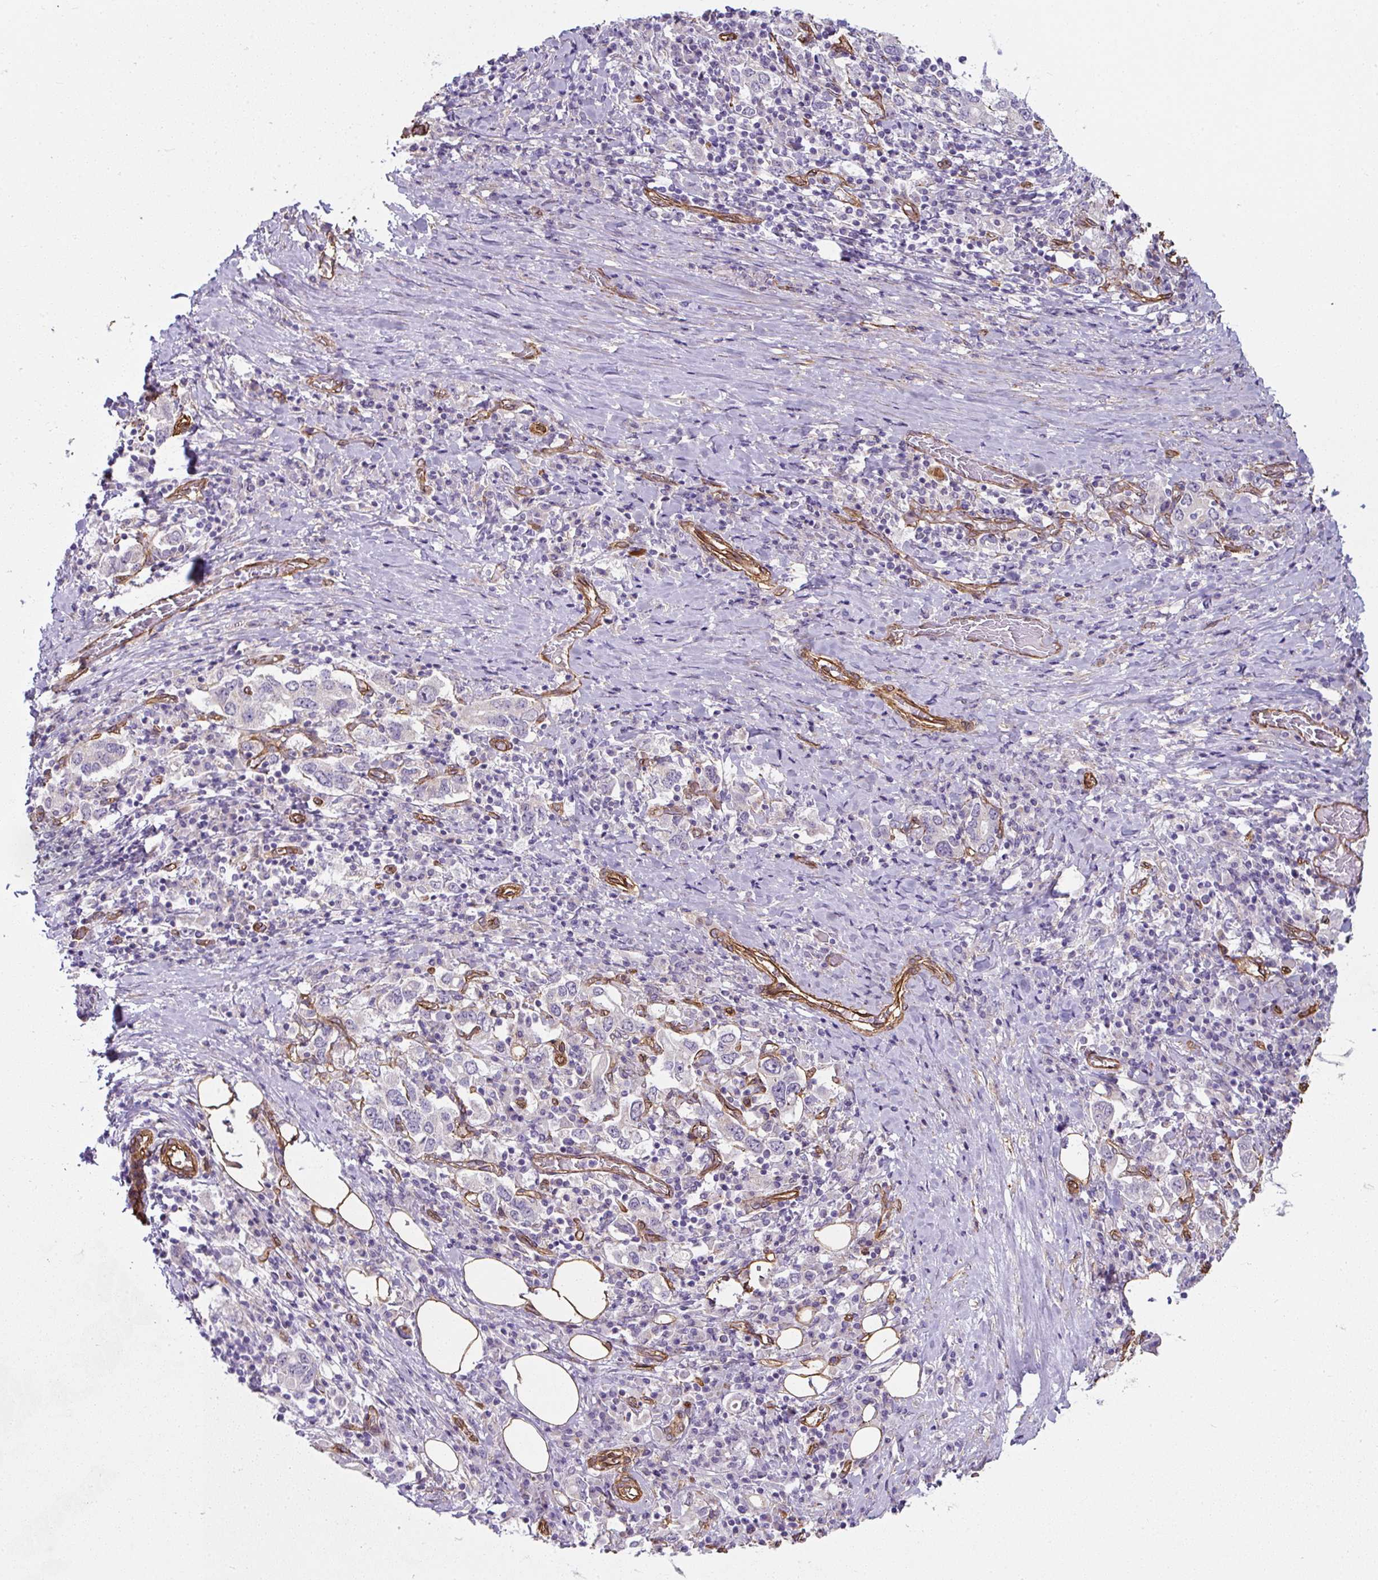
{"staining": {"intensity": "negative", "quantity": "none", "location": "none"}, "tissue": "stomach cancer", "cell_type": "Tumor cells", "image_type": "cancer", "snomed": [{"axis": "morphology", "description": "Adenocarcinoma, NOS"}, {"axis": "topography", "description": "Stomach, upper"}, {"axis": "topography", "description": "Stomach"}], "caption": "Photomicrograph shows no protein positivity in tumor cells of stomach cancer tissue.", "gene": "ANKUB1", "patient": {"sex": "male", "age": 62}}